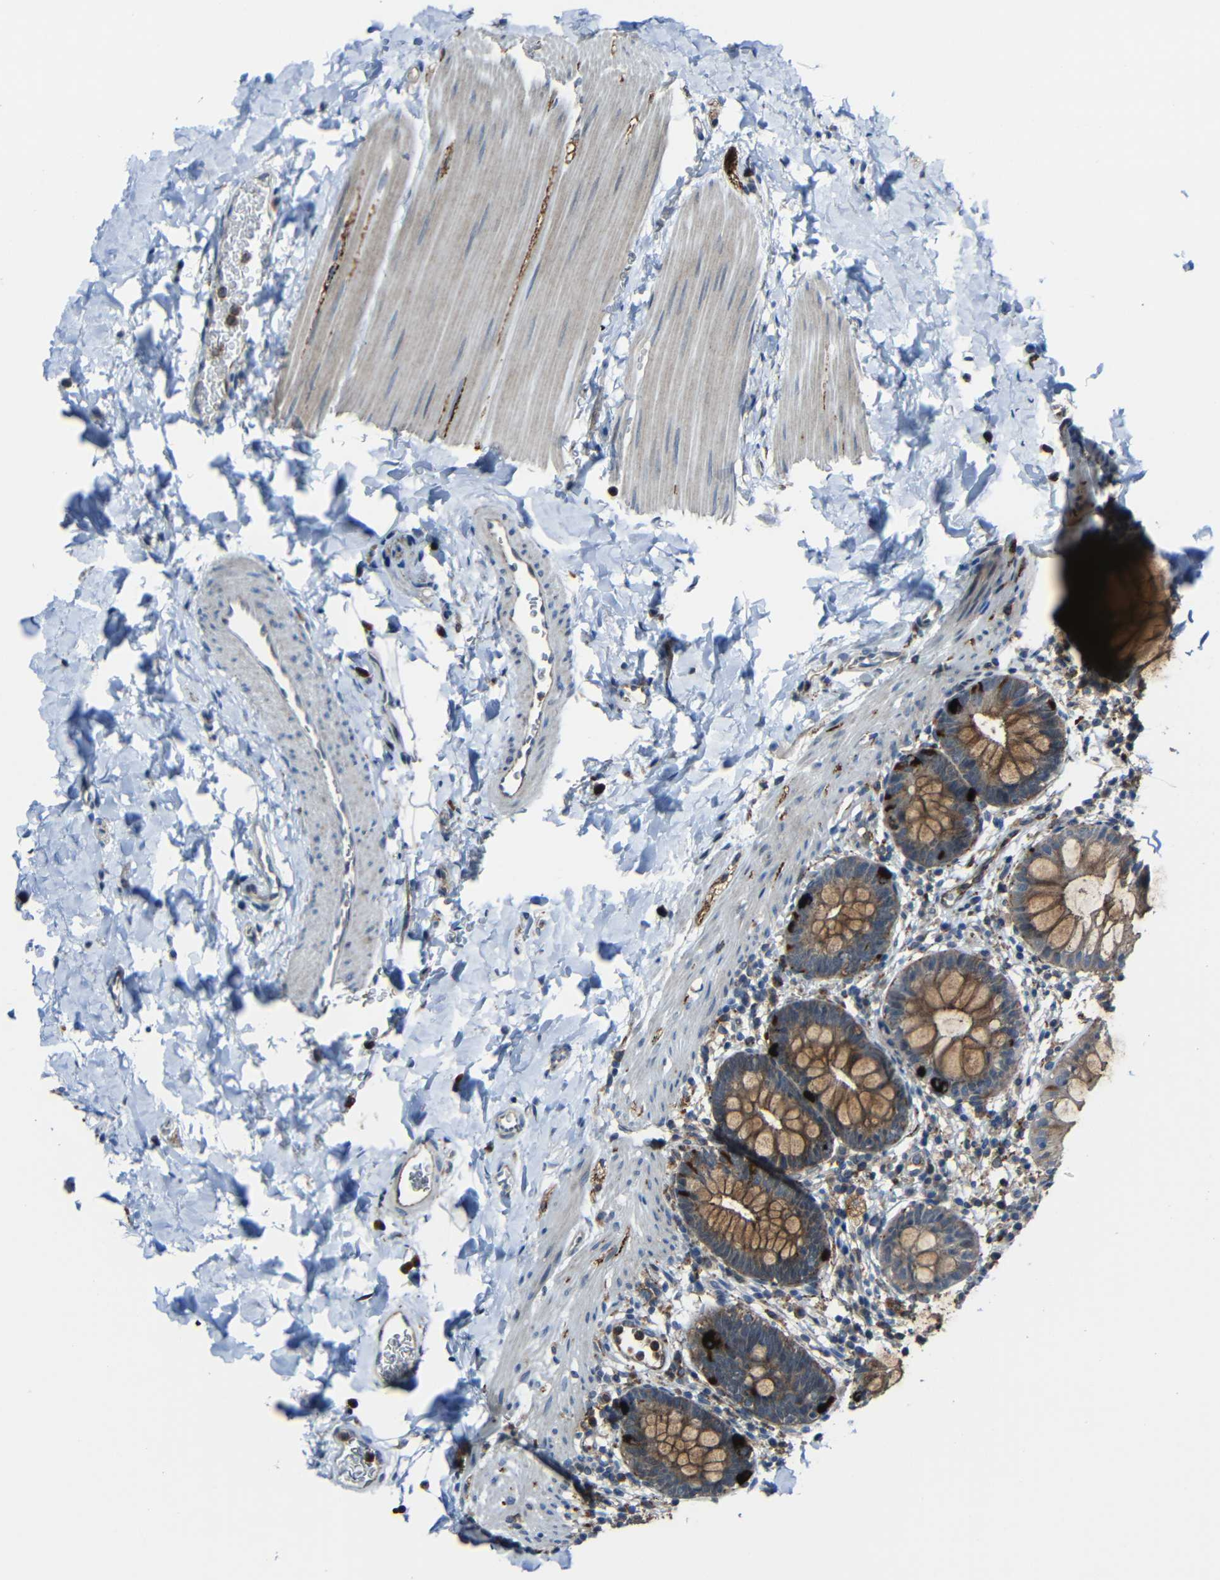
{"staining": {"intensity": "moderate", "quantity": ">75%", "location": "cytoplasmic/membranous"}, "tissue": "rectum", "cell_type": "Glandular cells", "image_type": "normal", "snomed": [{"axis": "morphology", "description": "Normal tissue, NOS"}, {"axis": "topography", "description": "Rectum"}], "caption": "A brown stain highlights moderate cytoplasmic/membranous staining of a protein in glandular cells of benign rectum. (DAB IHC with brightfield microscopy, high magnification).", "gene": "DNAJC5", "patient": {"sex": "female", "age": 24}}